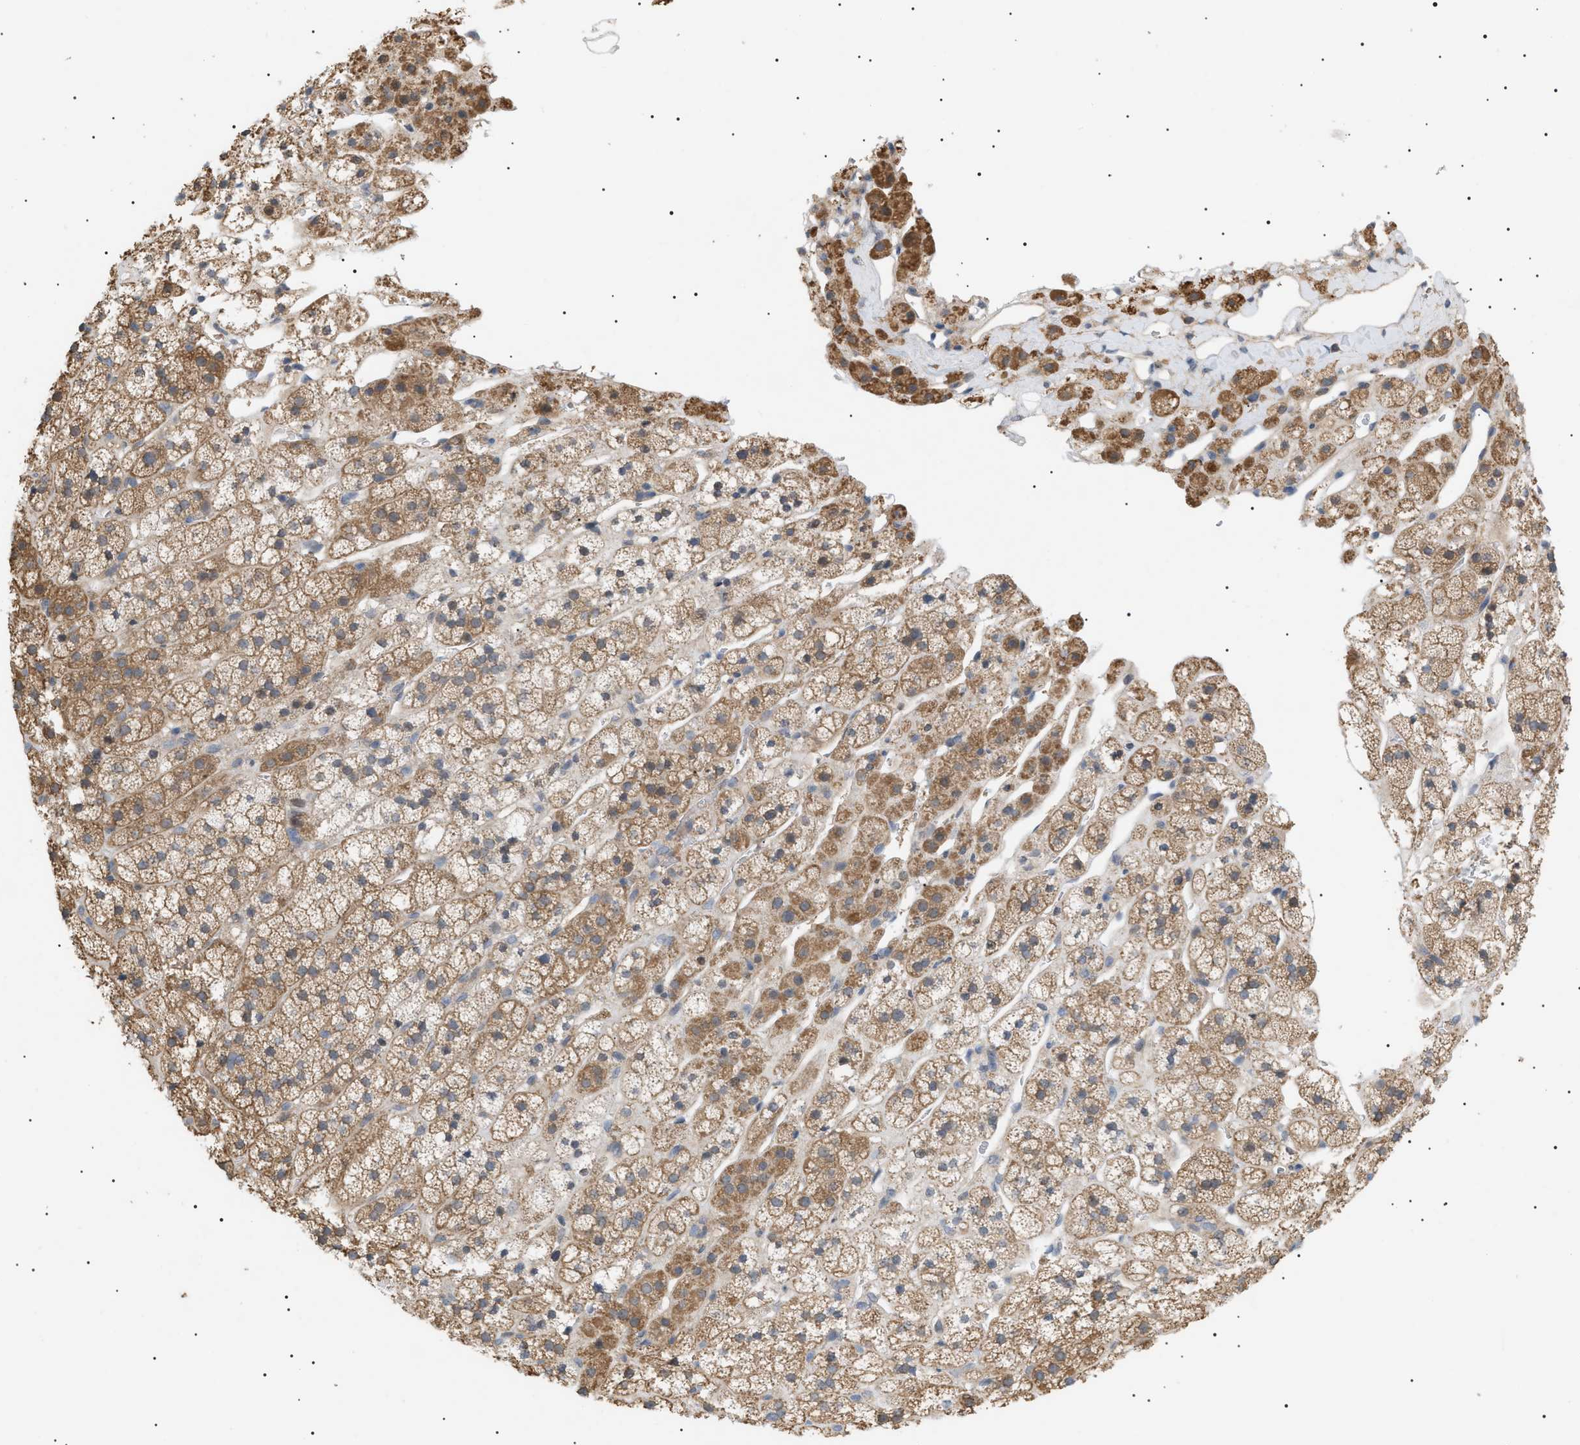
{"staining": {"intensity": "moderate", "quantity": ">75%", "location": "cytoplasmic/membranous"}, "tissue": "adrenal gland", "cell_type": "Glandular cells", "image_type": "normal", "snomed": [{"axis": "morphology", "description": "Normal tissue, NOS"}, {"axis": "topography", "description": "Adrenal gland"}], "caption": "Moderate cytoplasmic/membranous staining for a protein is seen in approximately >75% of glandular cells of benign adrenal gland using immunohistochemistry.", "gene": "IRS2", "patient": {"sex": "male", "age": 56}}